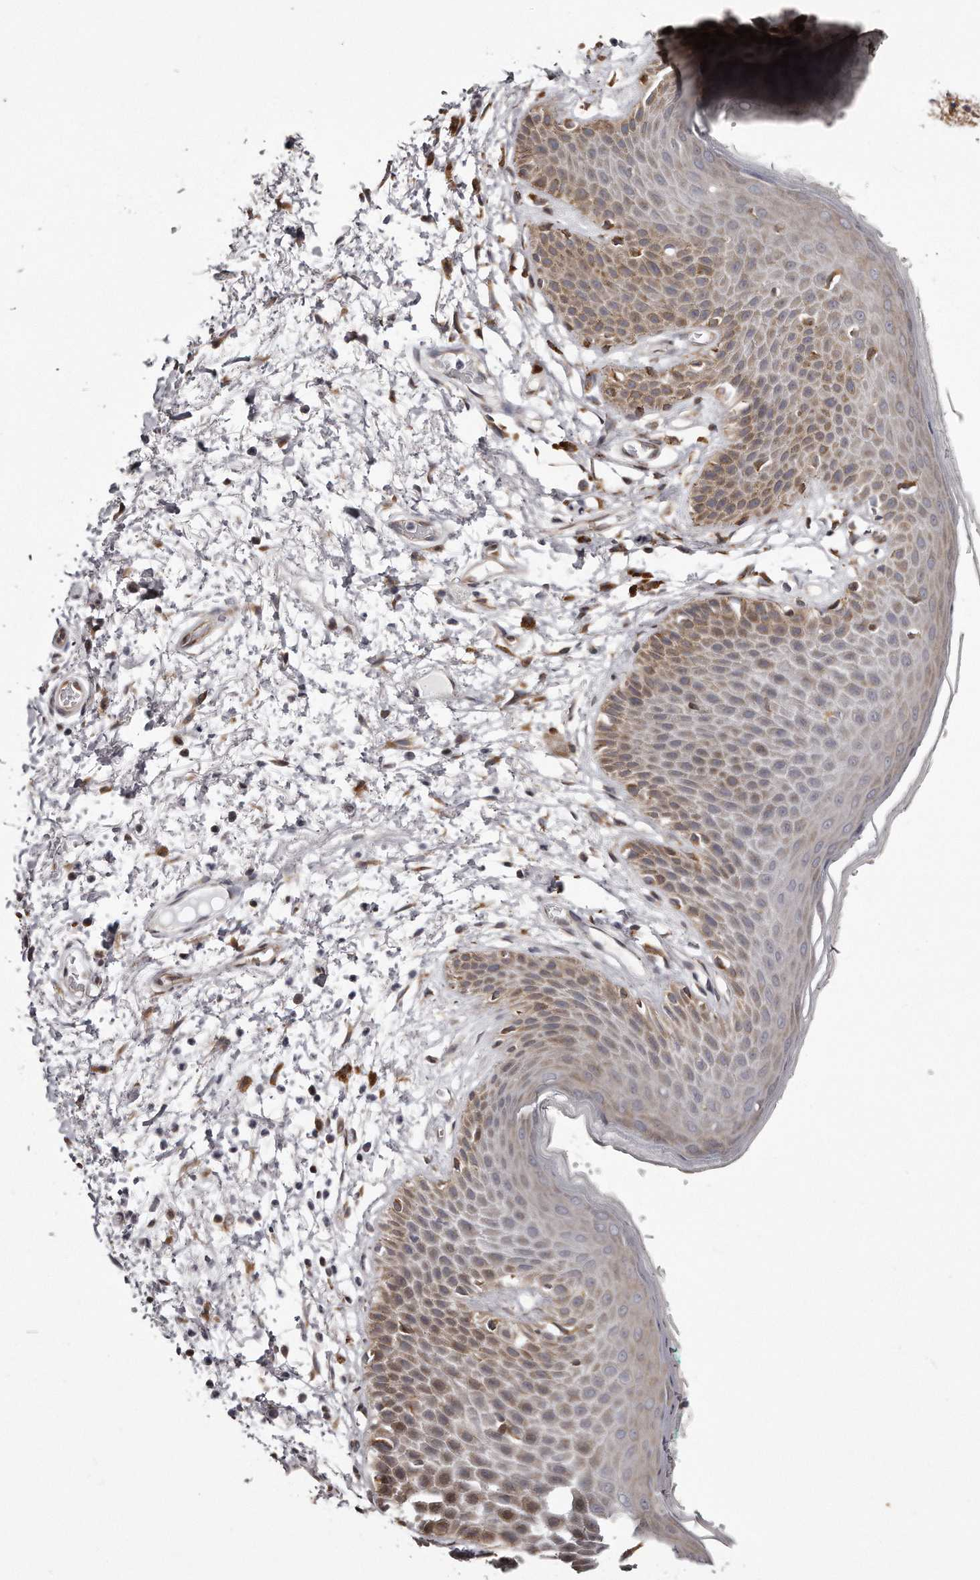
{"staining": {"intensity": "moderate", "quantity": "<25%", "location": "cytoplasmic/membranous"}, "tissue": "skin", "cell_type": "Epidermal cells", "image_type": "normal", "snomed": [{"axis": "morphology", "description": "Normal tissue, NOS"}, {"axis": "topography", "description": "Anal"}], "caption": "This photomicrograph demonstrates immunohistochemistry staining of normal human skin, with low moderate cytoplasmic/membranous expression in approximately <25% of epidermal cells.", "gene": "TRAPPC14", "patient": {"sex": "male", "age": 74}}